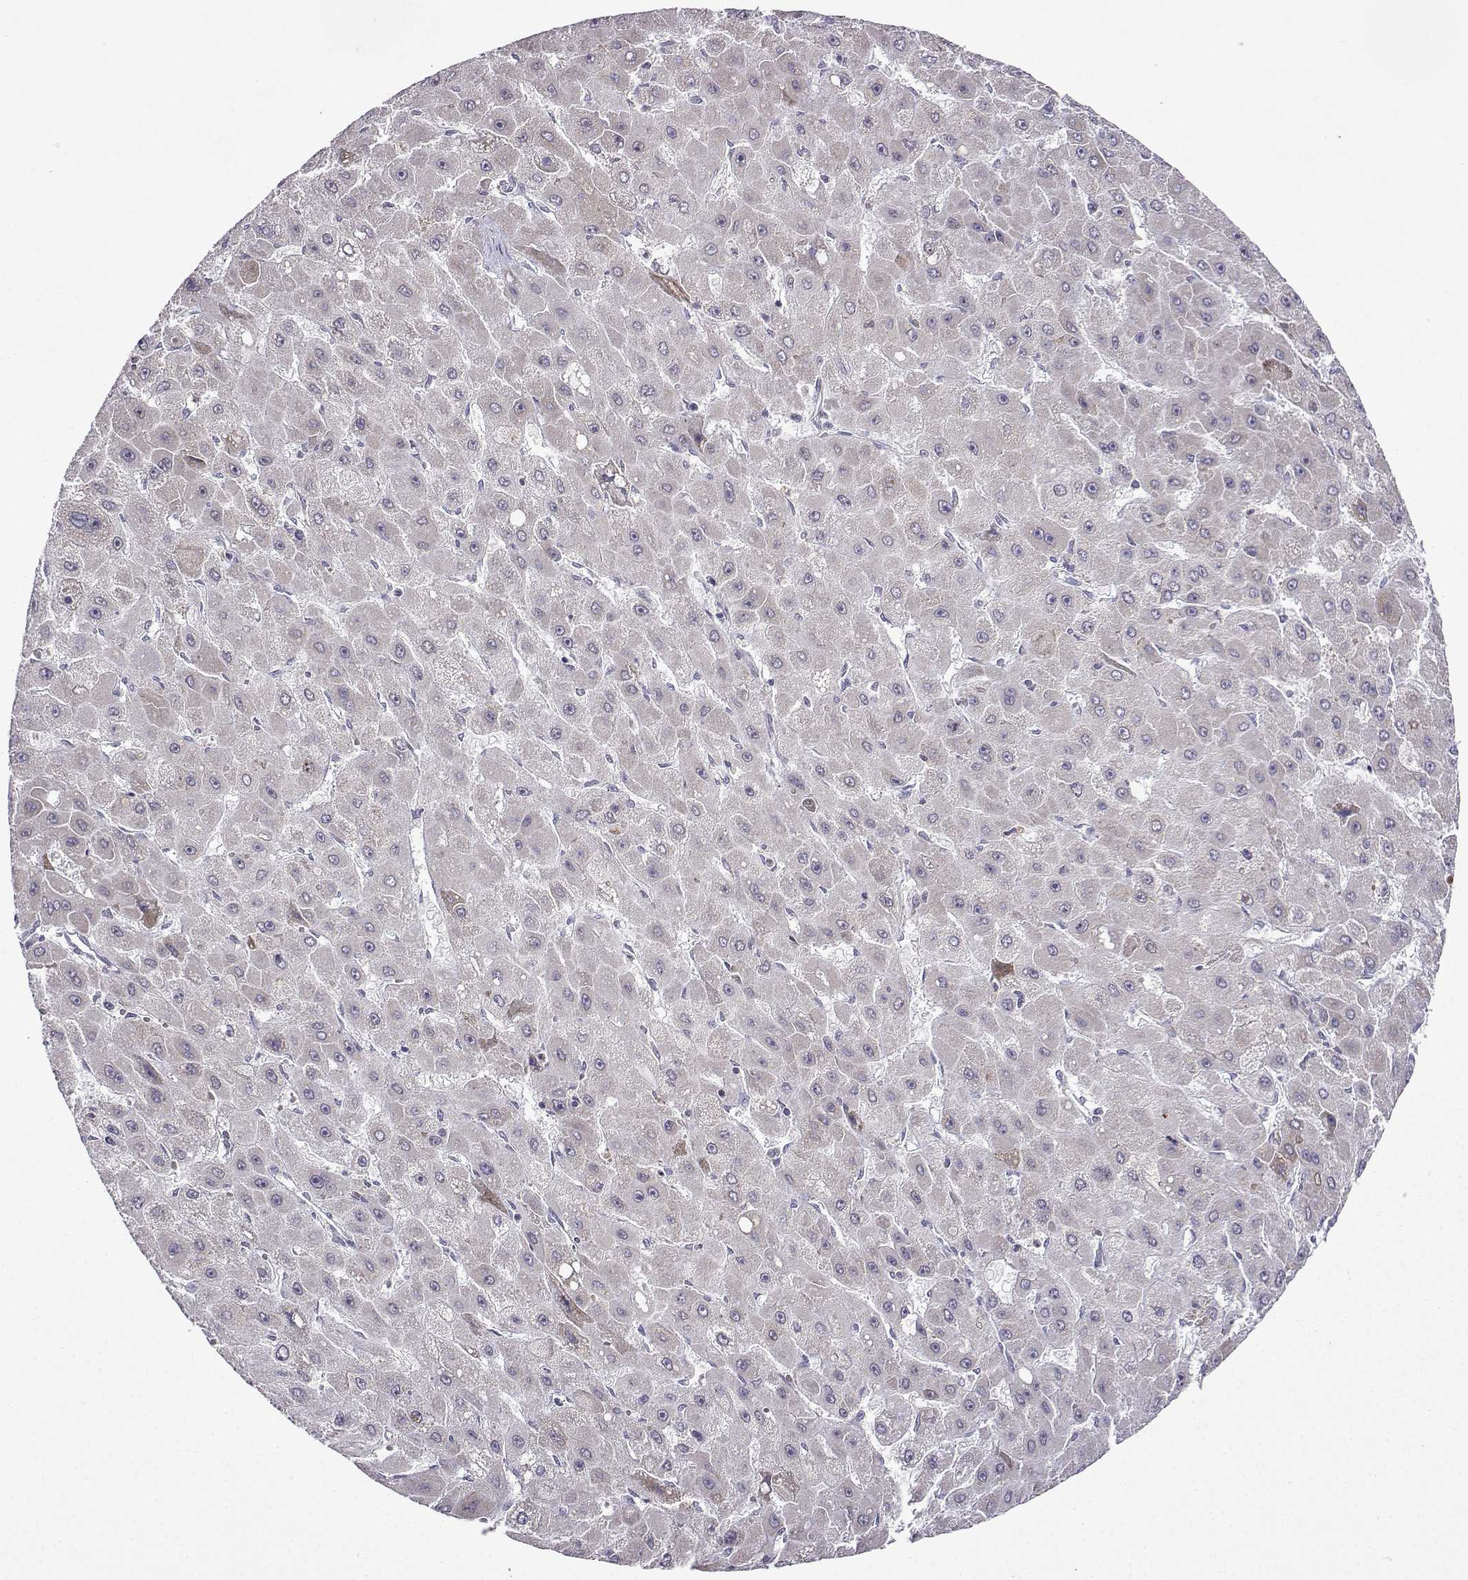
{"staining": {"intensity": "weak", "quantity": "25%-75%", "location": "cytoplasmic/membranous"}, "tissue": "liver cancer", "cell_type": "Tumor cells", "image_type": "cancer", "snomed": [{"axis": "morphology", "description": "Carcinoma, Hepatocellular, NOS"}, {"axis": "topography", "description": "Liver"}], "caption": "This image shows IHC staining of liver cancer, with low weak cytoplasmic/membranous expression in about 25%-75% of tumor cells.", "gene": "FCAMR", "patient": {"sex": "female", "age": 25}}